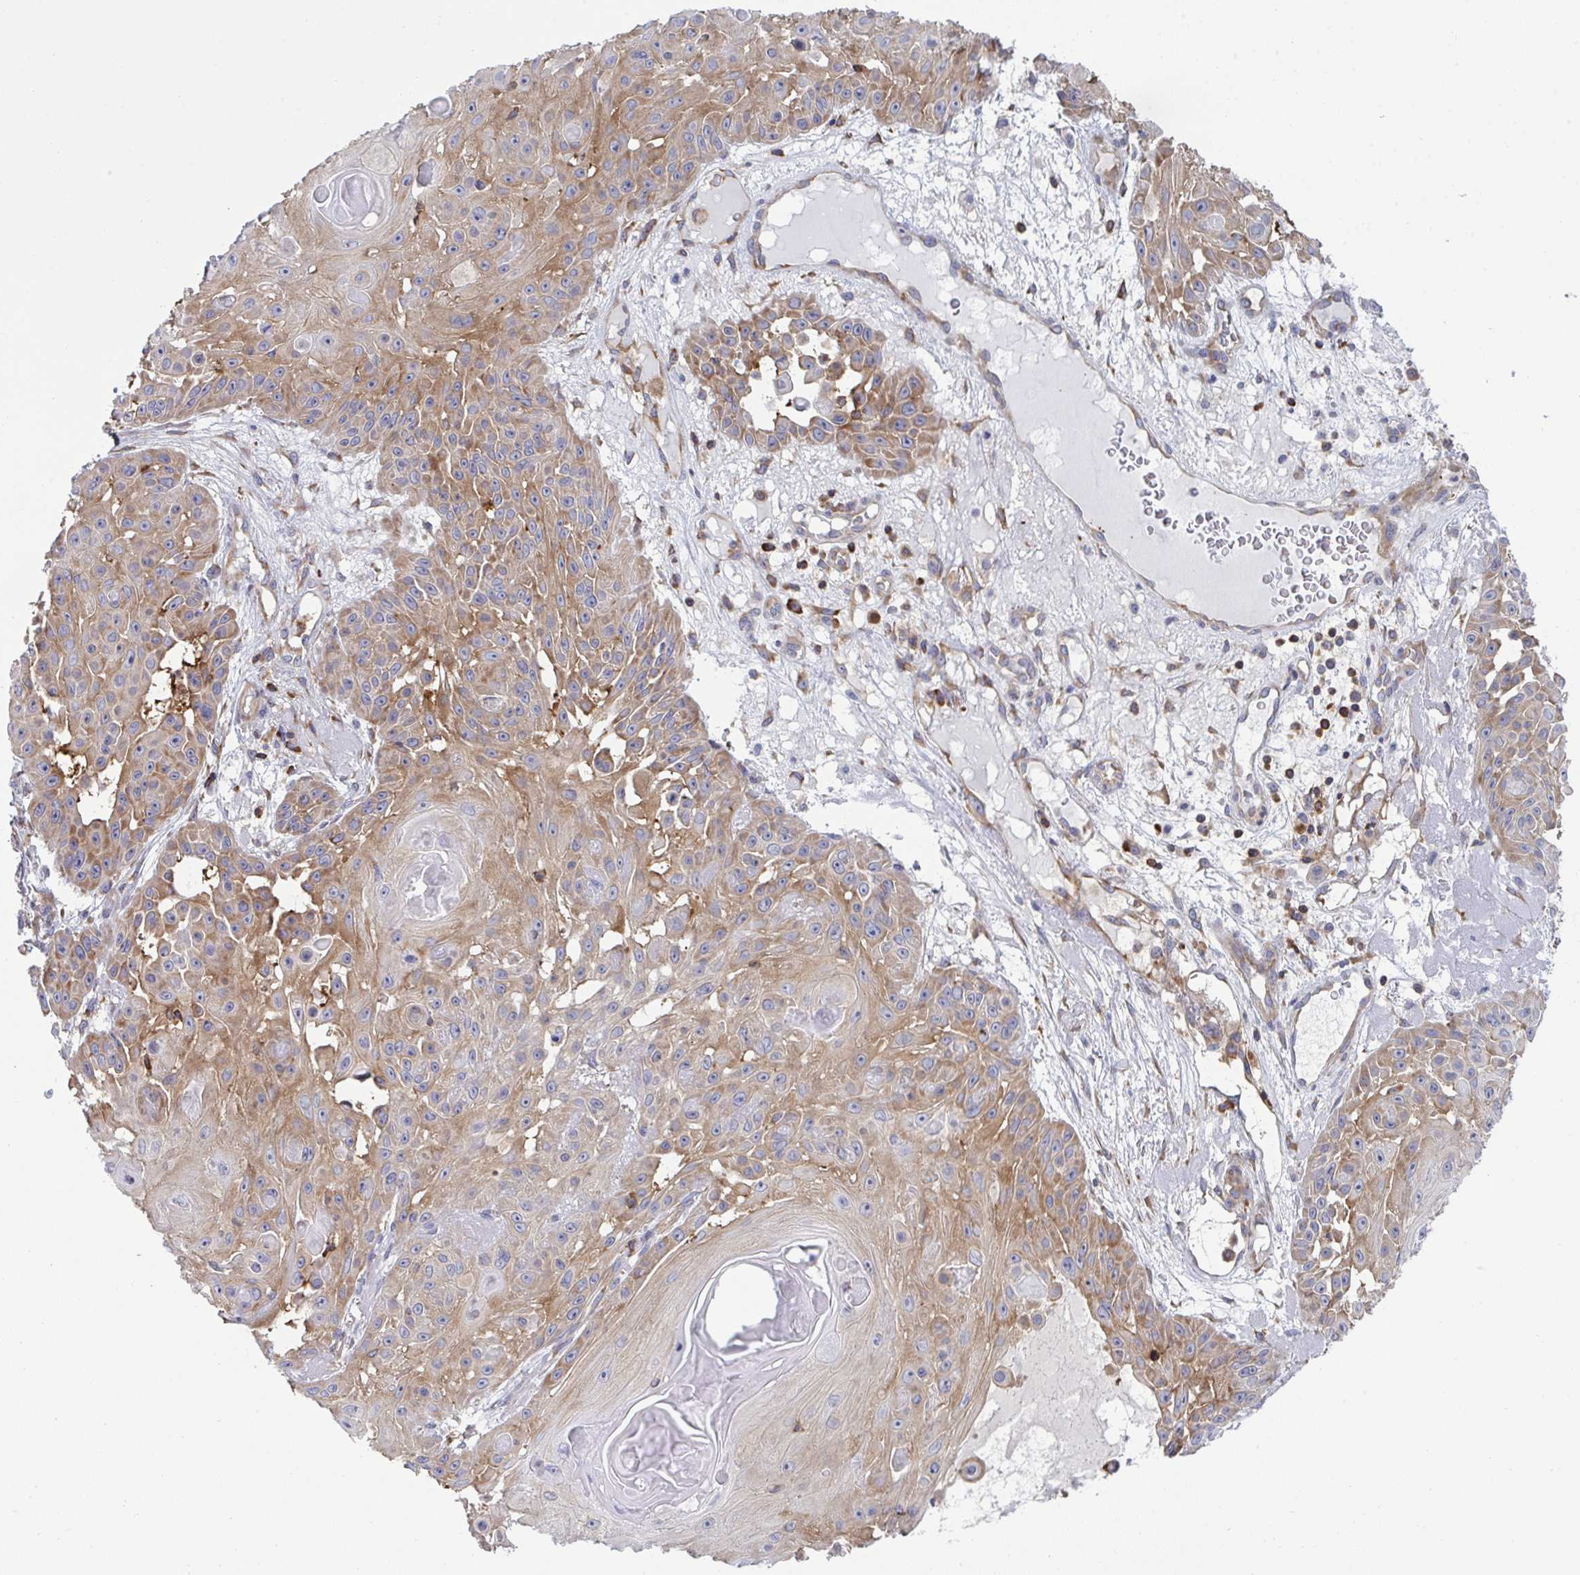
{"staining": {"intensity": "moderate", "quantity": "25%-75%", "location": "cytoplasmic/membranous"}, "tissue": "skin cancer", "cell_type": "Tumor cells", "image_type": "cancer", "snomed": [{"axis": "morphology", "description": "Squamous cell carcinoma, NOS"}, {"axis": "topography", "description": "Skin"}], "caption": "This is an image of immunohistochemistry staining of skin cancer, which shows moderate expression in the cytoplasmic/membranous of tumor cells.", "gene": "WNK1", "patient": {"sex": "male", "age": 91}}